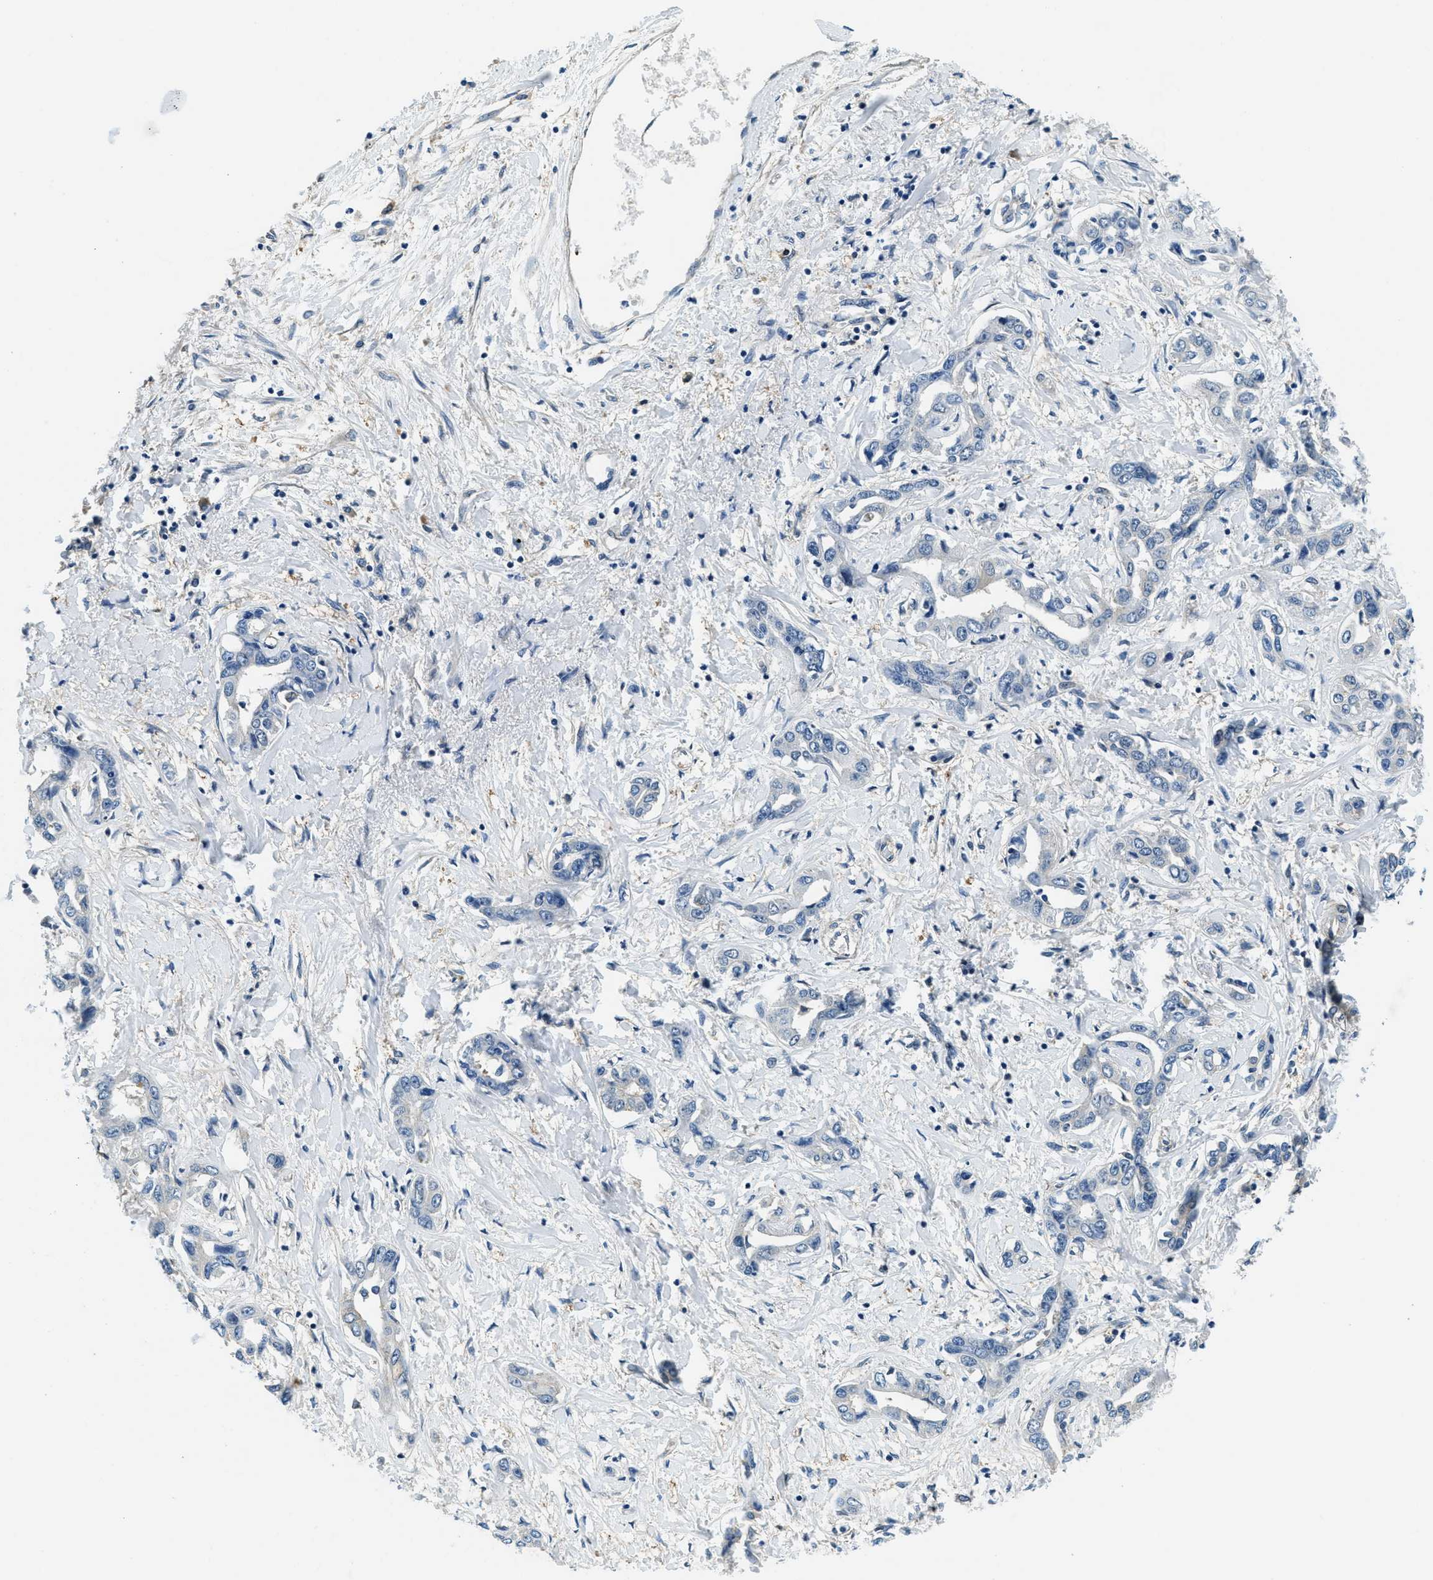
{"staining": {"intensity": "negative", "quantity": "none", "location": "none"}, "tissue": "liver cancer", "cell_type": "Tumor cells", "image_type": "cancer", "snomed": [{"axis": "morphology", "description": "Cholangiocarcinoma"}, {"axis": "topography", "description": "Liver"}], "caption": "Protein analysis of liver cancer (cholangiocarcinoma) reveals no significant expression in tumor cells.", "gene": "TWF1", "patient": {"sex": "male", "age": 59}}